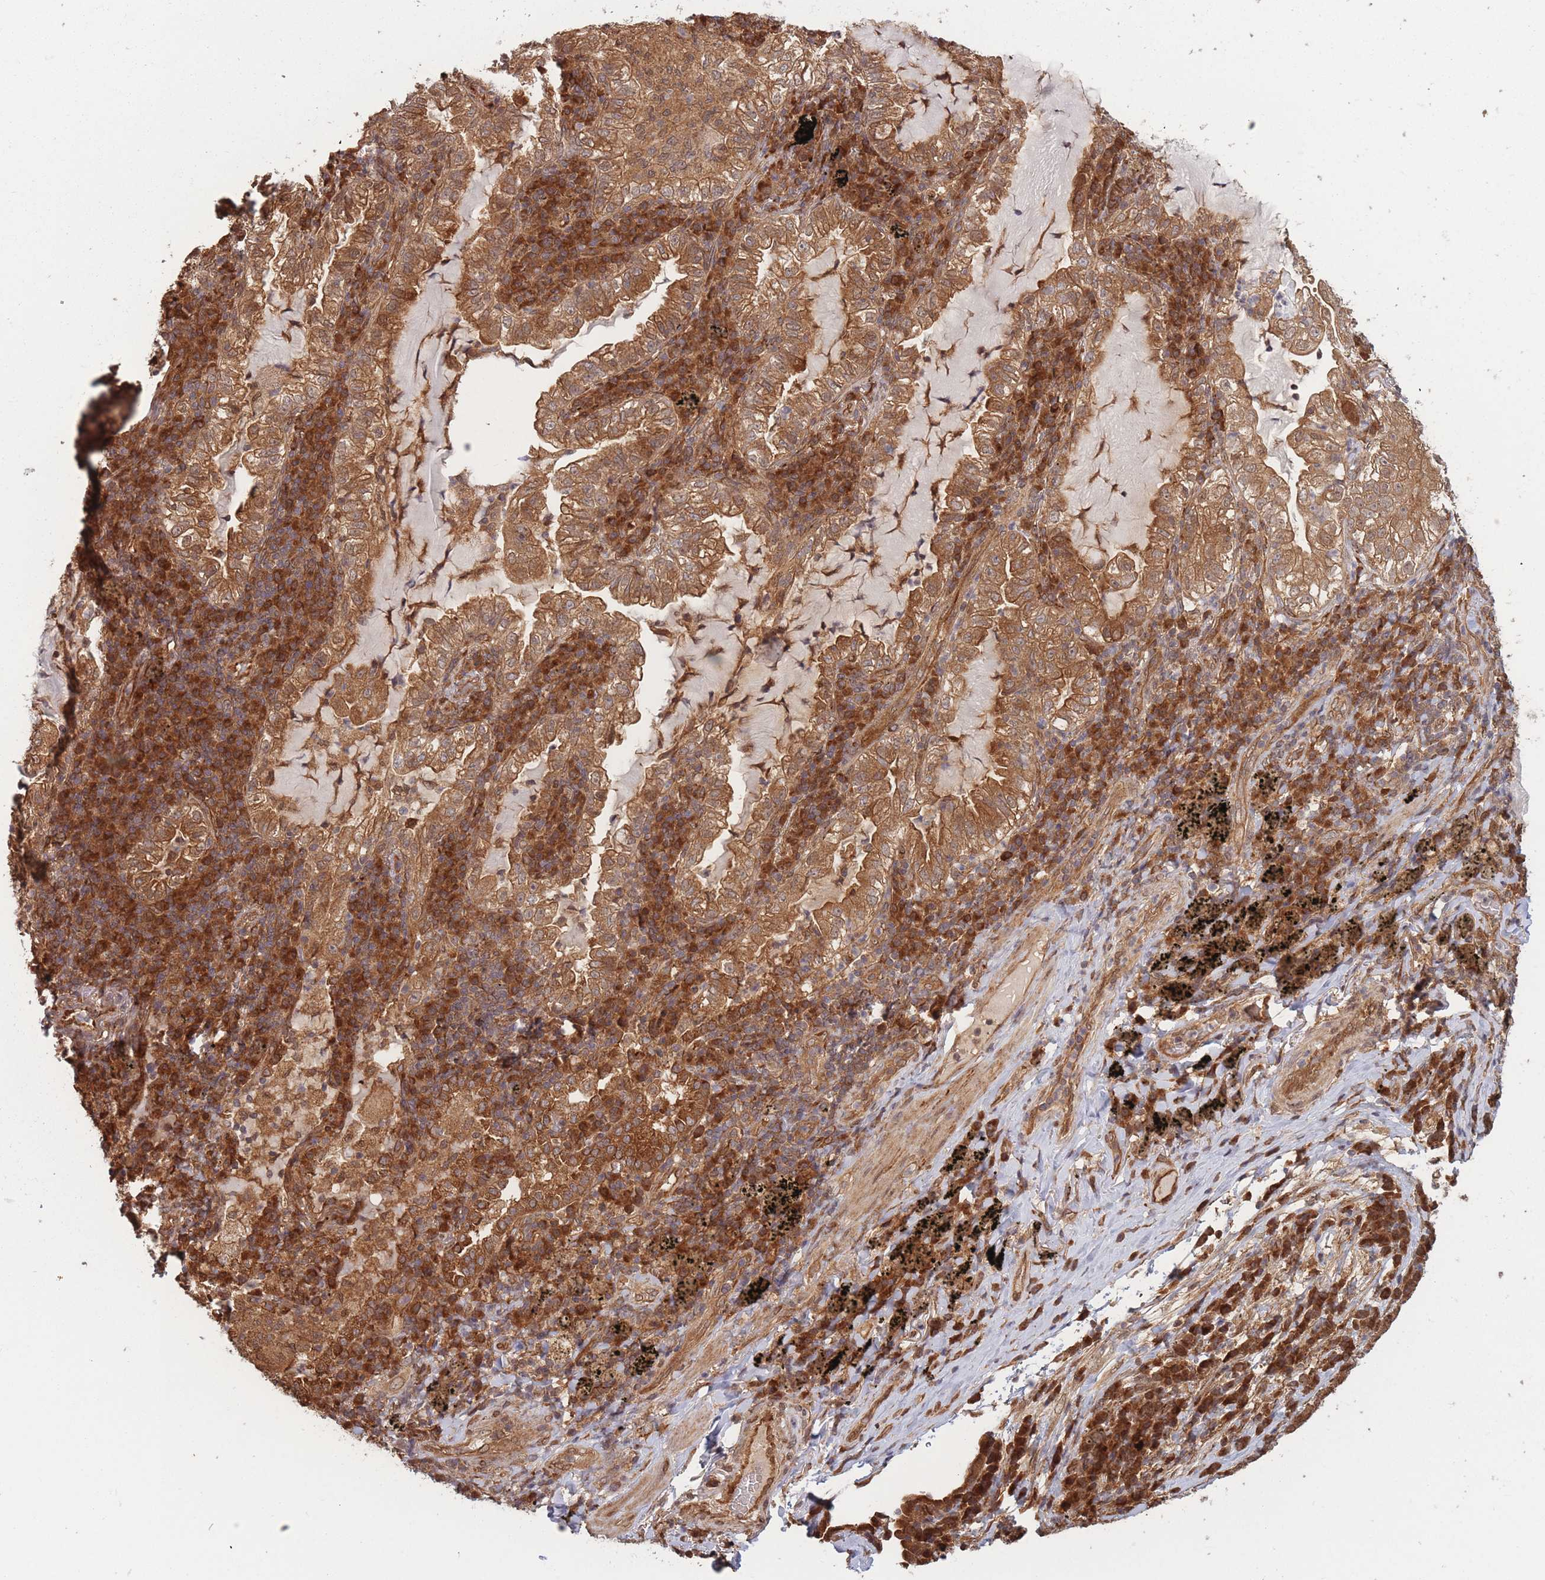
{"staining": {"intensity": "strong", "quantity": ">75%", "location": "cytoplasmic/membranous"}, "tissue": "lung cancer", "cell_type": "Tumor cells", "image_type": "cancer", "snomed": [{"axis": "morphology", "description": "Adenocarcinoma, NOS"}, {"axis": "topography", "description": "Lung"}], "caption": "This is an image of immunohistochemistry staining of lung cancer (adenocarcinoma), which shows strong expression in the cytoplasmic/membranous of tumor cells.", "gene": "PODXL2", "patient": {"sex": "female", "age": 73}}